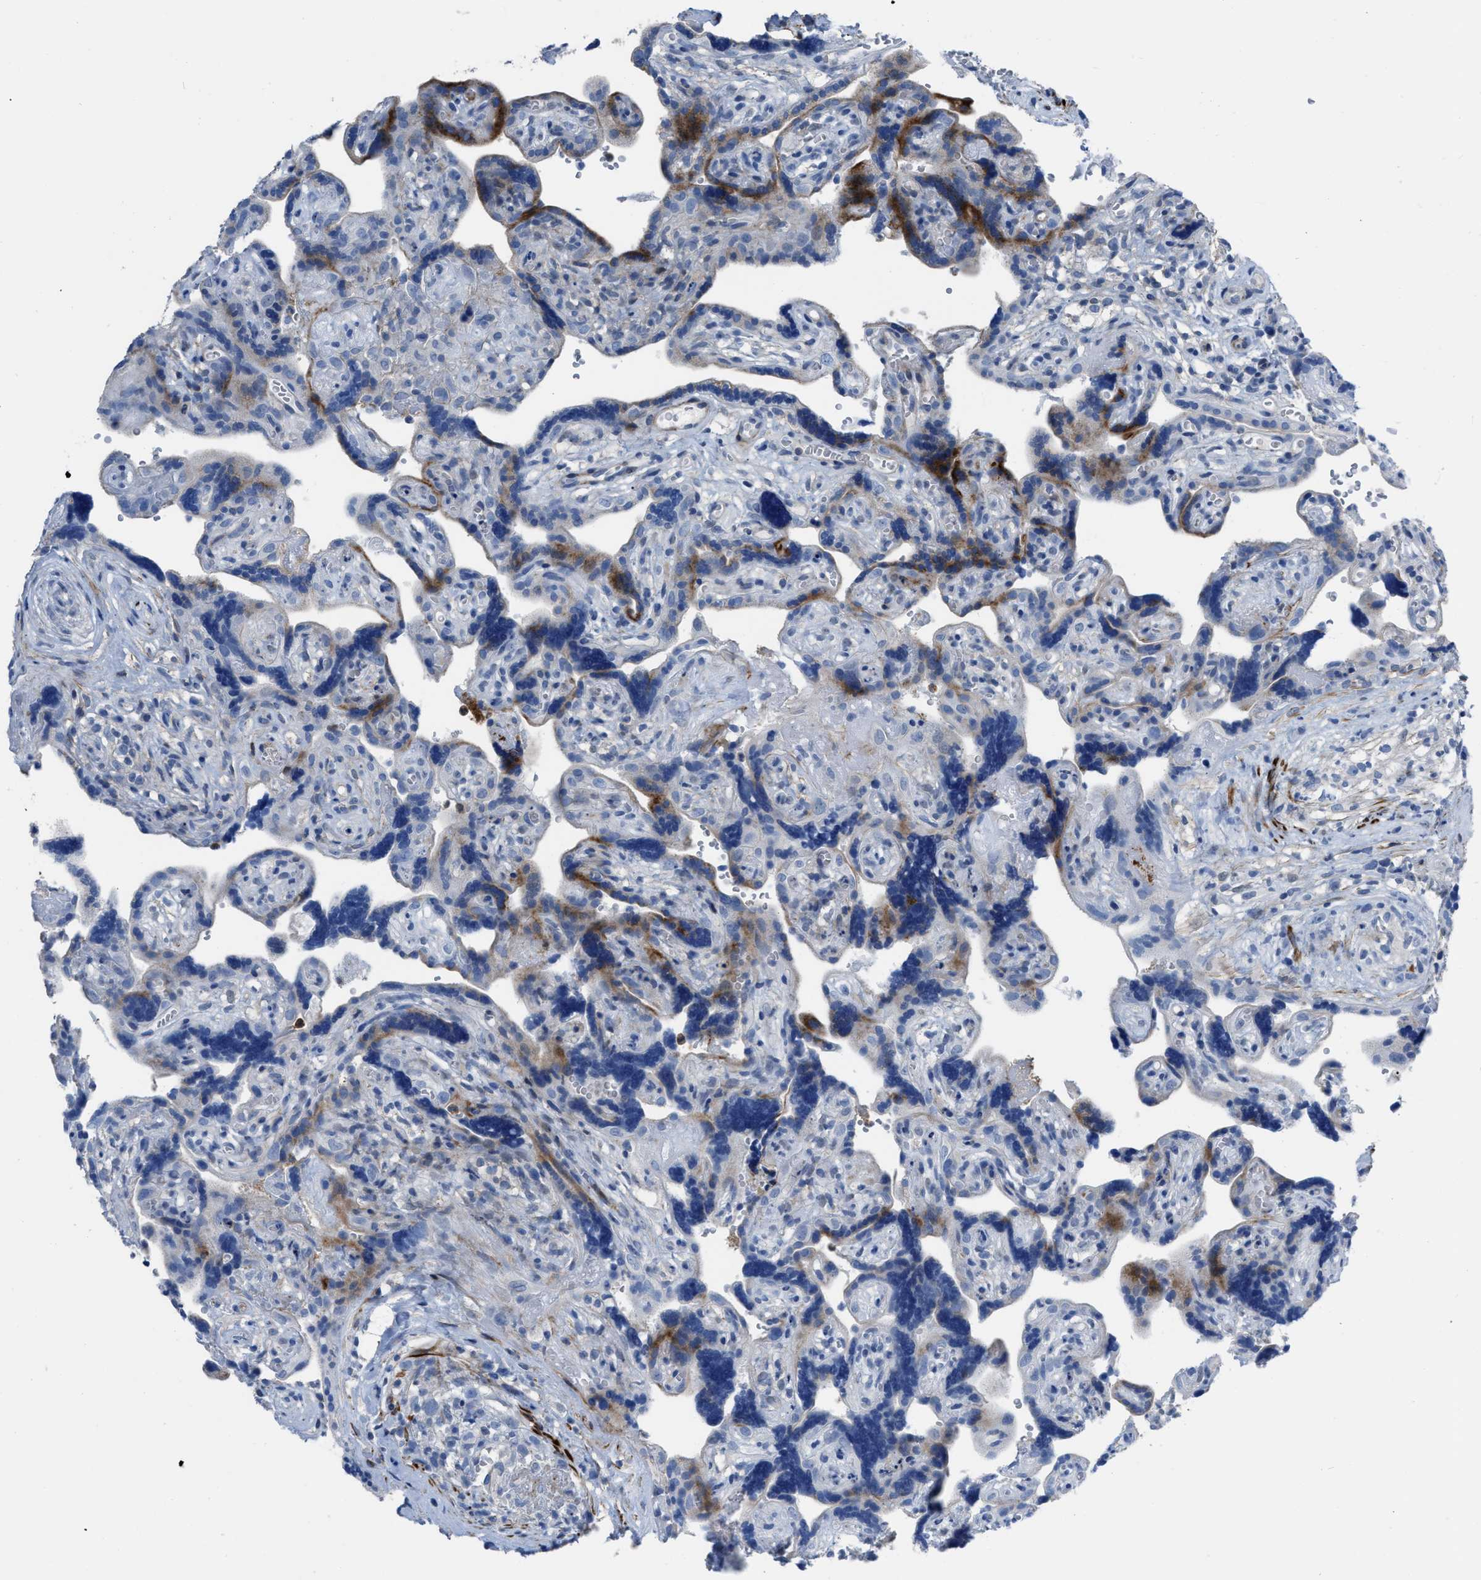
{"staining": {"intensity": "strong", "quantity": "25%-75%", "location": "cytoplasmic/membranous"}, "tissue": "placenta", "cell_type": "Decidual cells", "image_type": "normal", "snomed": [{"axis": "morphology", "description": "Normal tissue, NOS"}, {"axis": "topography", "description": "Placenta"}], "caption": "Protein staining demonstrates strong cytoplasmic/membranous positivity in about 25%-75% of decidual cells in normal placenta.", "gene": "PRMT2", "patient": {"sex": "female", "age": 30}}